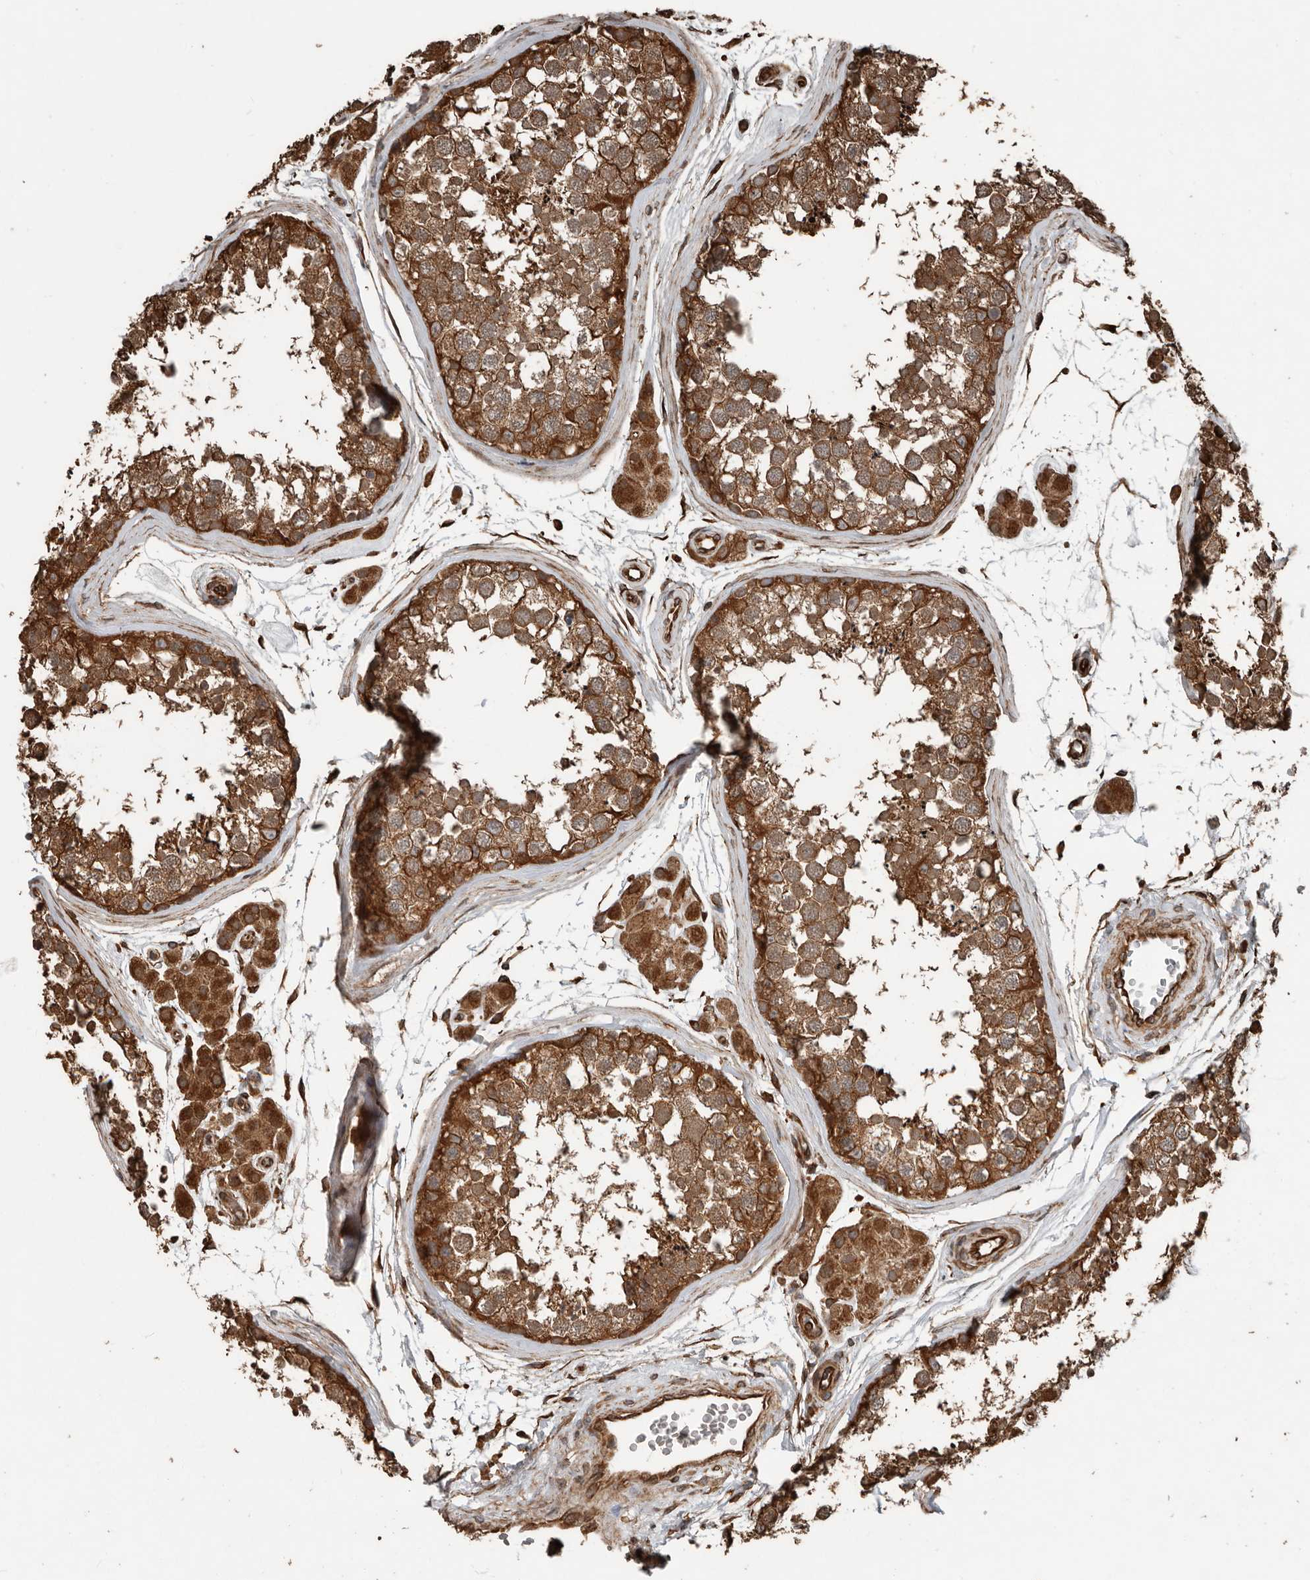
{"staining": {"intensity": "strong", "quantity": ">75%", "location": "cytoplasmic/membranous"}, "tissue": "testis", "cell_type": "Cells in seminiferous ducts", "image_type": "normal", "snomed": [{"axis": "morphology", "description": "Normal tissue, NOS"}, {"axis": "topography", "description": "Testis"}], "caption": "Immunohistochemistry (IHC) of benign testis demonstrates high levels of strong cytoplasmic/membranous expression in about >75% of cells in seminiferous ducts. (Stains: DAB (3,3'-diaminobenzidine) in brown, nuclei in blue, Microscopy: brightfield microscopy at high magnification).", "gene": "YOD1", "patient": {"sex": "male", "age": 56}}